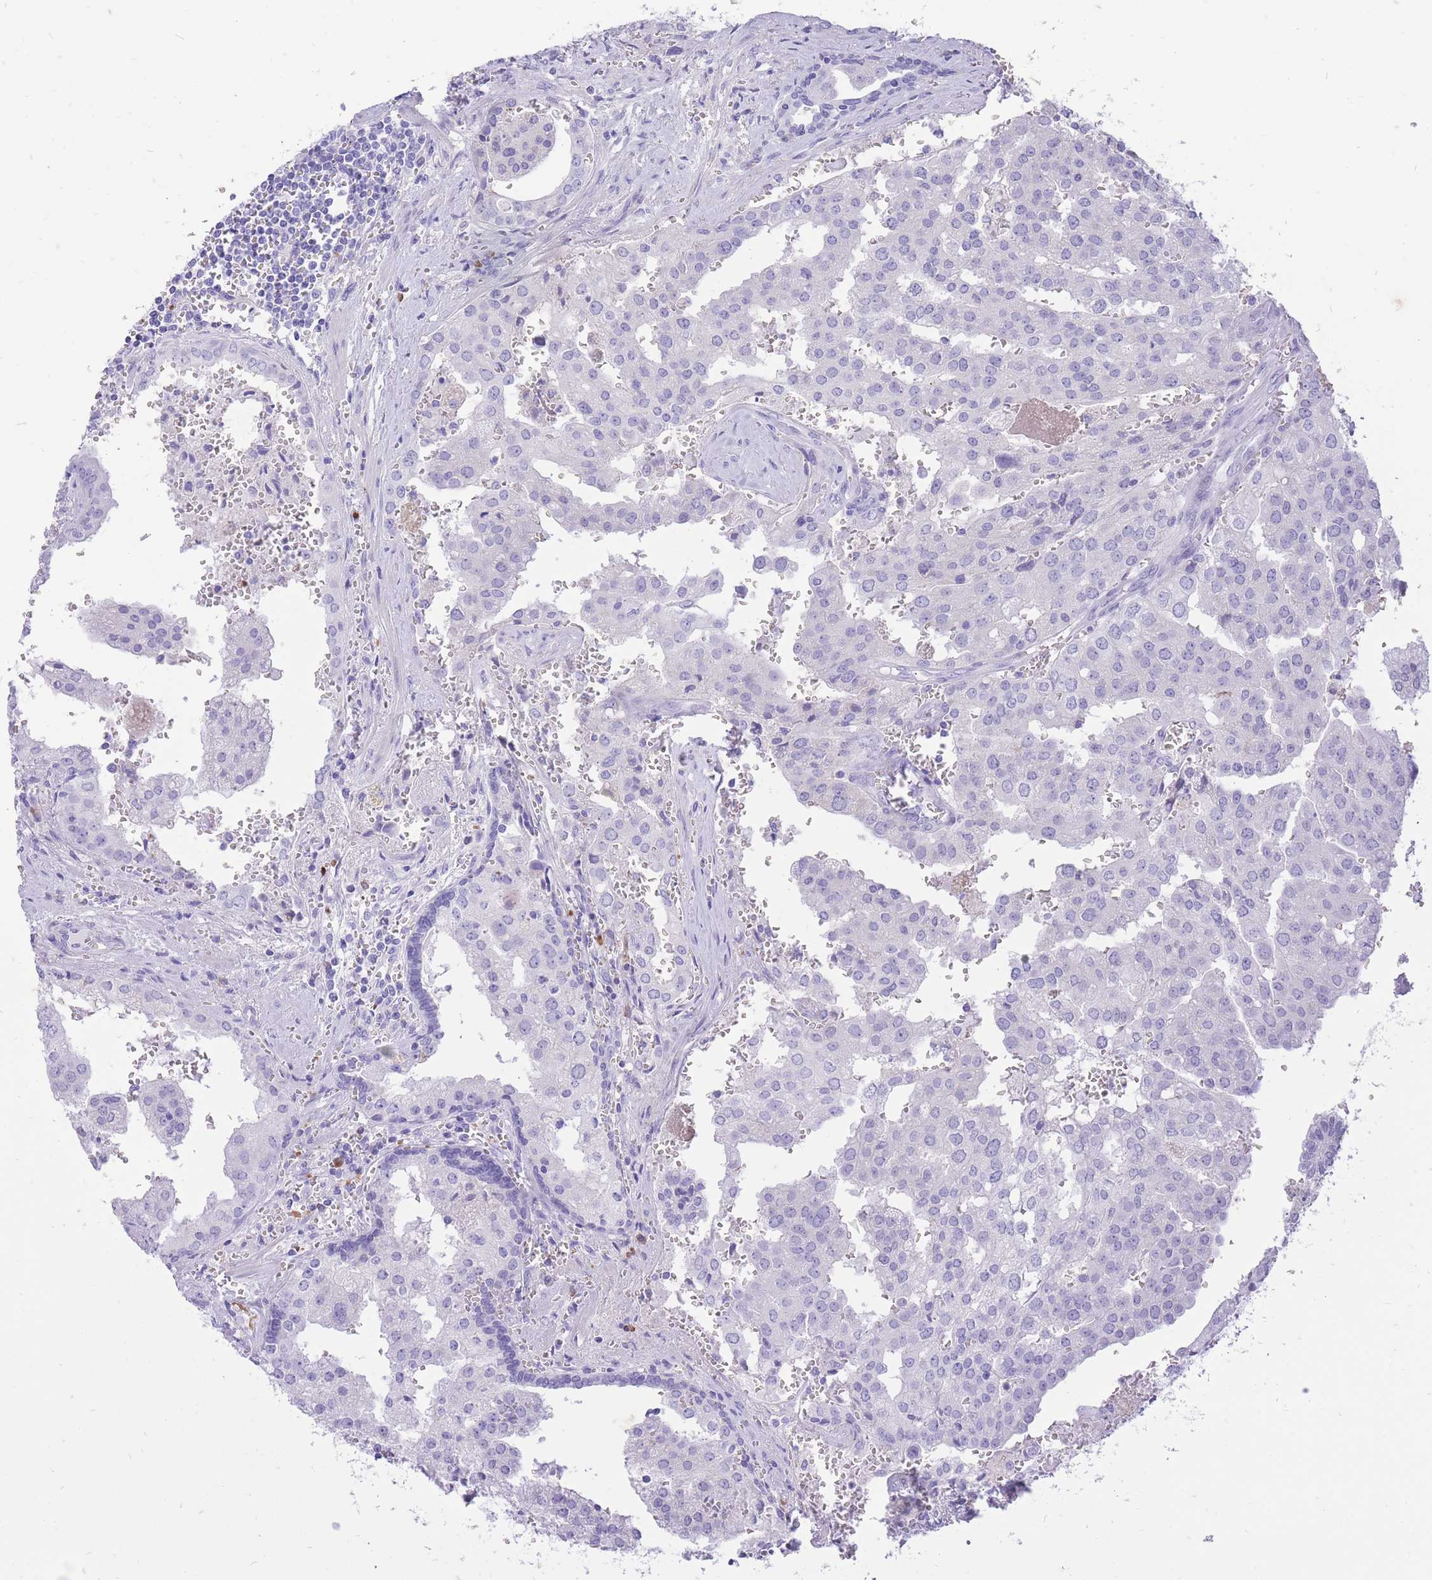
{"staining": {"intensity": "negative", "quantity": "none", "location": "none"}, "tissue": "prostate cancer", "cell_type": "Tumor cells", "image_type": "cancer", "snomed": [{"axis": "morphology", "description": "Adenocarcinoma, High grade"}, {"axis": "topography", "description": "Prostate"}], "caption": "The photomicrograph displays no significant positivity in tumor cells of prostate cancer. (IHC, brightfield microscopy, high magnification).", "gene": "ZFP37", "patient": {"sex": "male", "age": 68}}